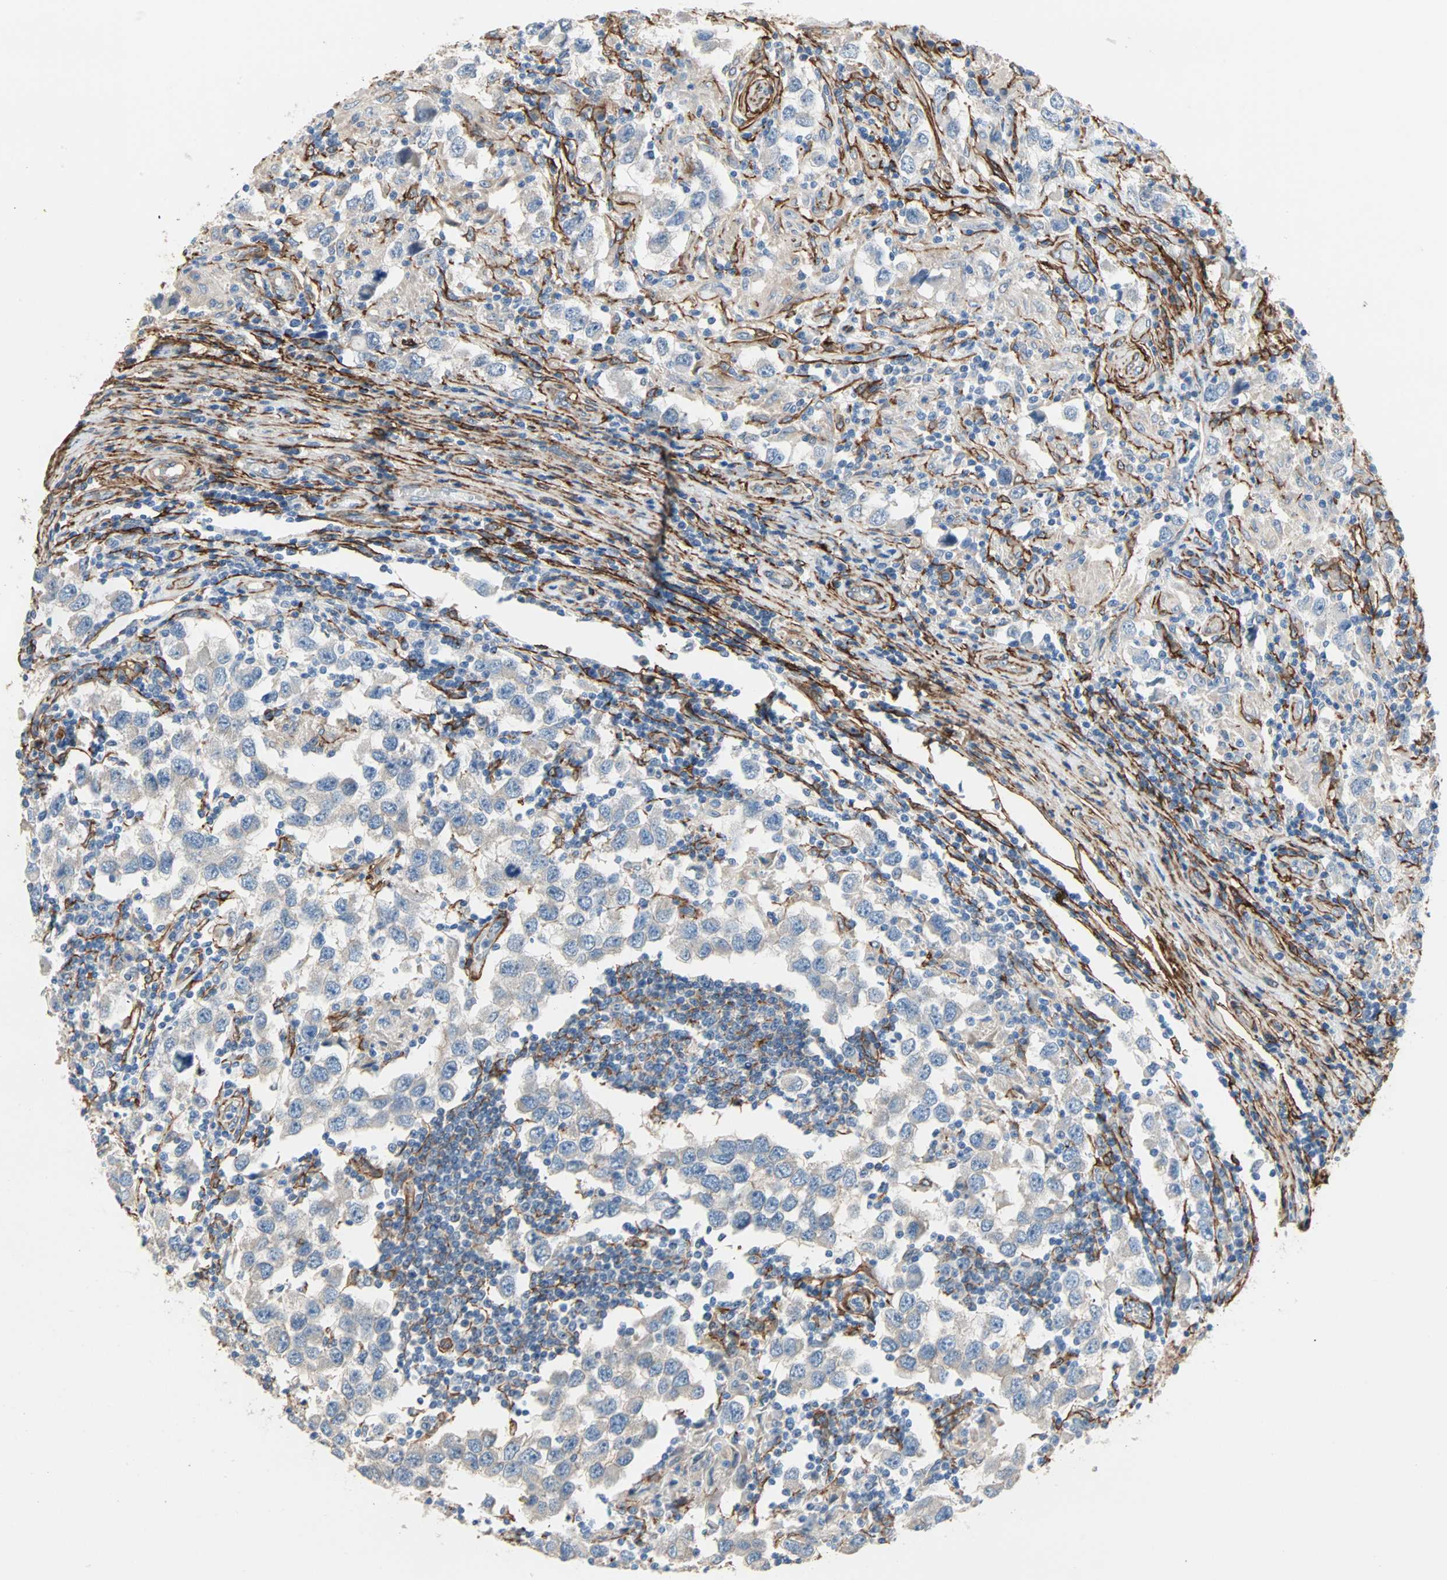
{"staining": {"intensity": "weak", "quantity": ">75%", "location": "cytoplasmic/membranous"}, "tissue": "testis cancer", "cell_type": "Tumor cells", "image_type": "cancer", "snomed": [{"axis": "morphology", "description": "Carcinoma, Embryonal, NOS"}, {"axis": "topography", "description": "Testis"}], "caption": "A brown stain shows weak cytoplasmic/membranous expression of a protein in human testis embryonal carcinoma tumor cells. The protein of interest is shown in brown color, while the nuclei are stained blue.", "gene": "EPB41L2", "patient": {"sex": "male", "age": 21}}